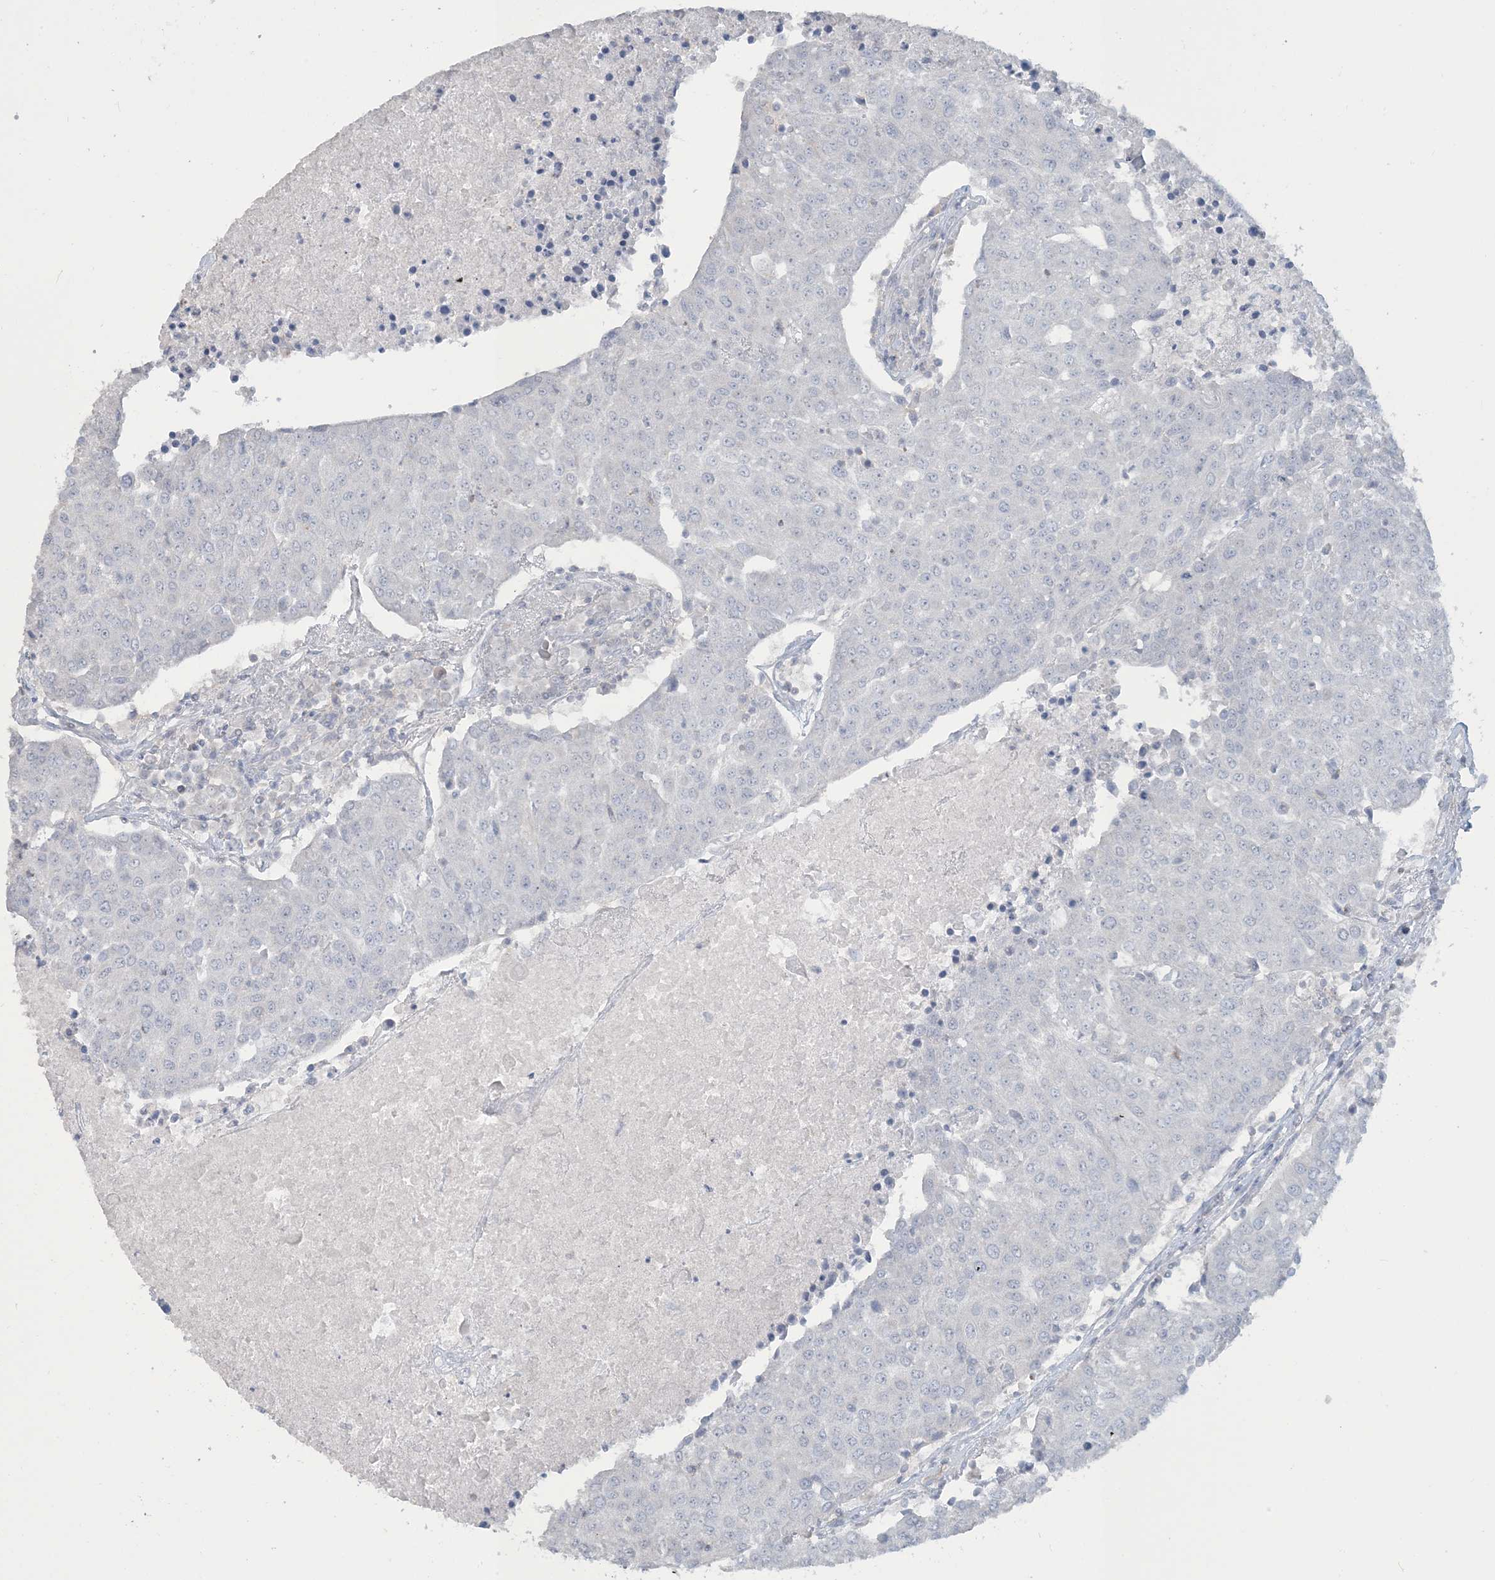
{"staining": {"intensity": "negative", "quantity": "none", "location": "none"}, "tissue": "urothelial cancer", "cell_type": "Tumor cells", "image_type": "cancer", "snomed": [{"axis": "morphology", "description": "Urothelial carcinoma, High grade"}, {"axis": "topography", "description": "Urinary bladder"}], "caption": "Immunohistochemistry histopathology image of human high-grade urothelial carcinoma stained for a protein (brown), which reveals no positivity in tumor cells.", "gene": "NPHS2", "patient": {"sex": "female", "age": 85}}